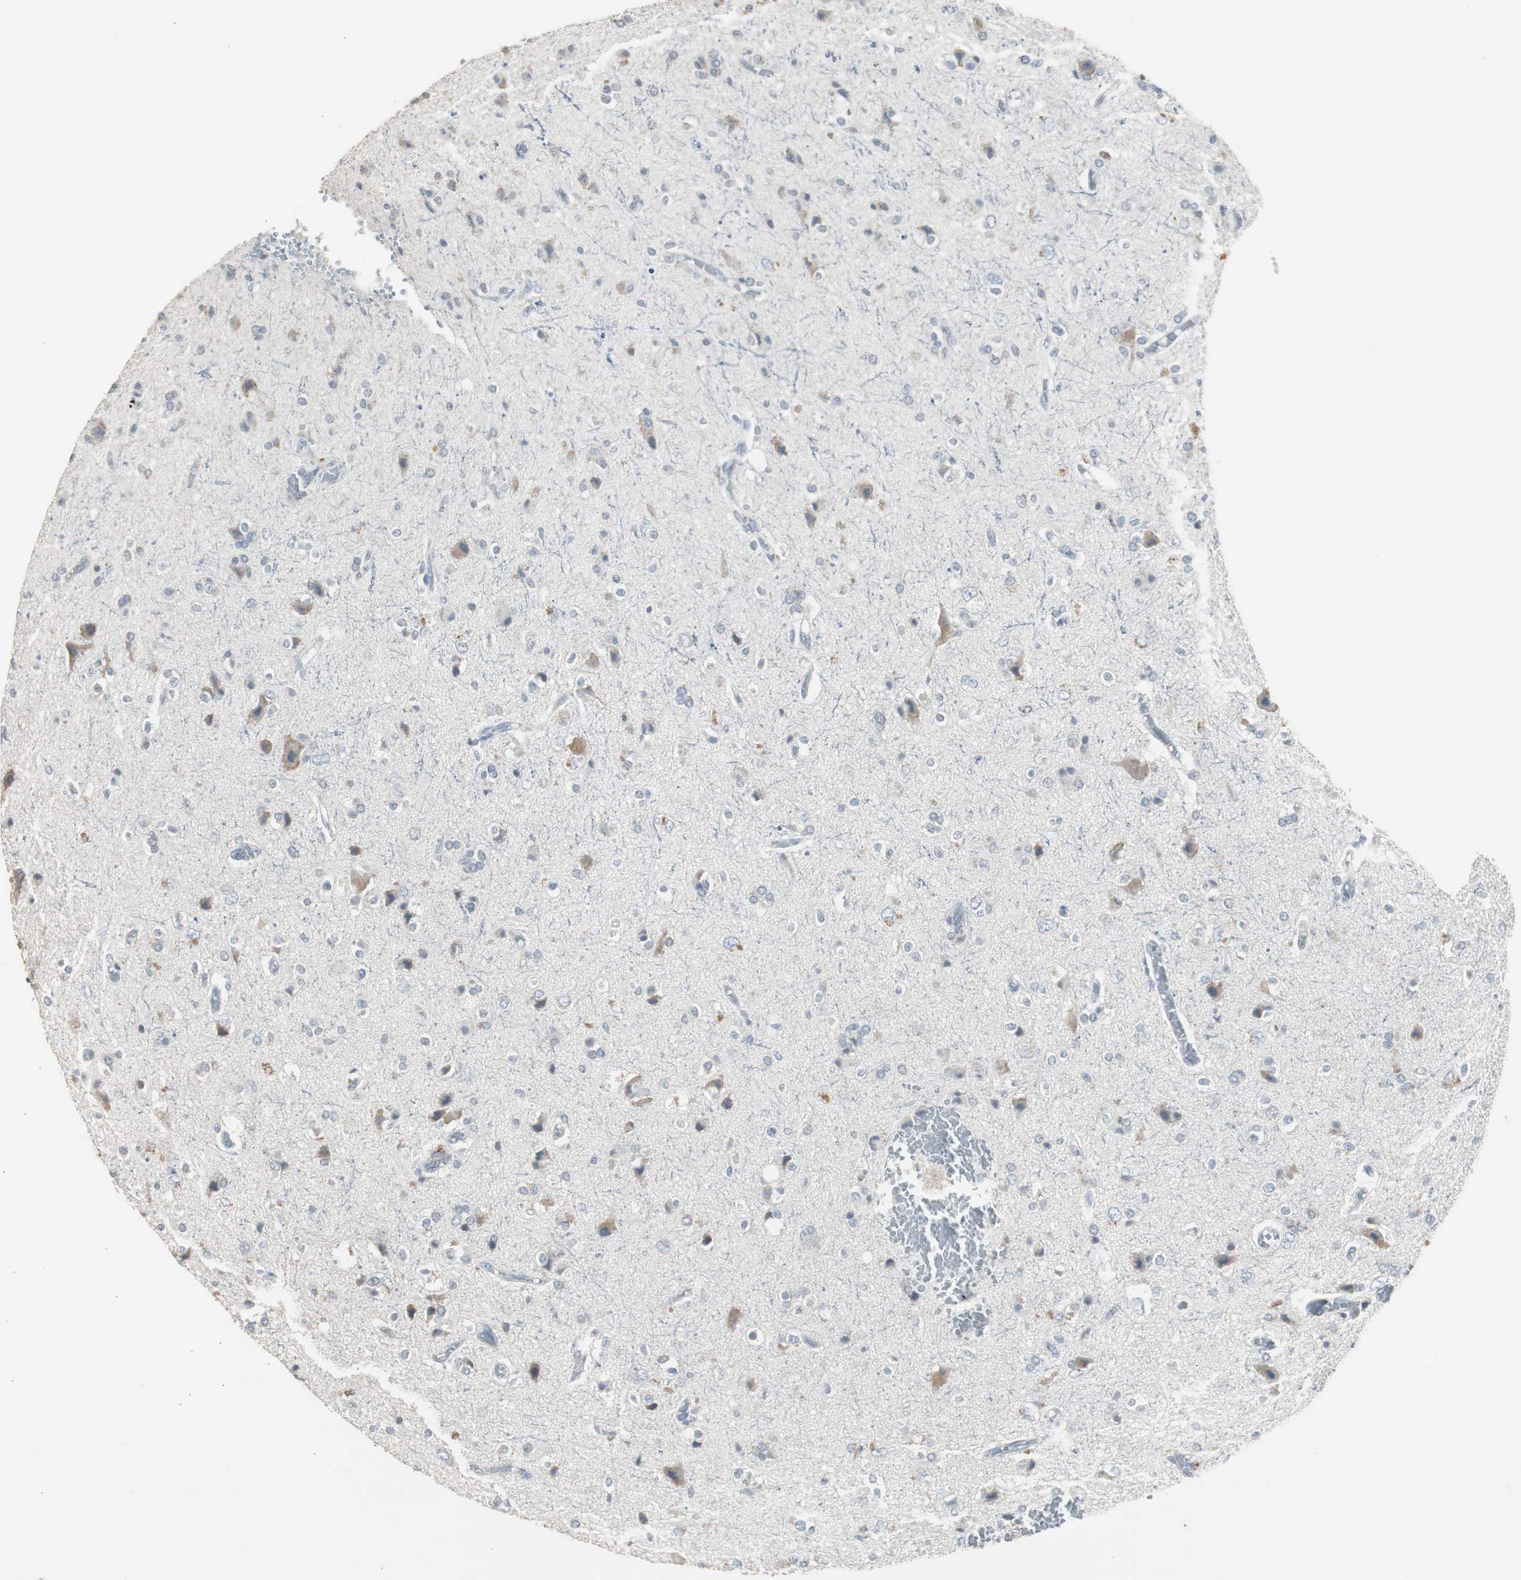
{"staining": {"intensity": "weak", "quantity": "<25%", "location": "cytoplasmic/membranous"}, "tissue": "glioma", "cell_type": "Tumor cells", "image_type": "cancer", "snomed": [{"axis": "morphology", "description": "Glioma, malignant, High grade"}, {"axis": "topography", "description": "Brain"}], "caption": "A high-resolution image shows IHC staining of glioma, which demonstrates no significant positivity in tumor cells.", "gene": "TK1", "patient": {"sex": "male", "age": 47}}